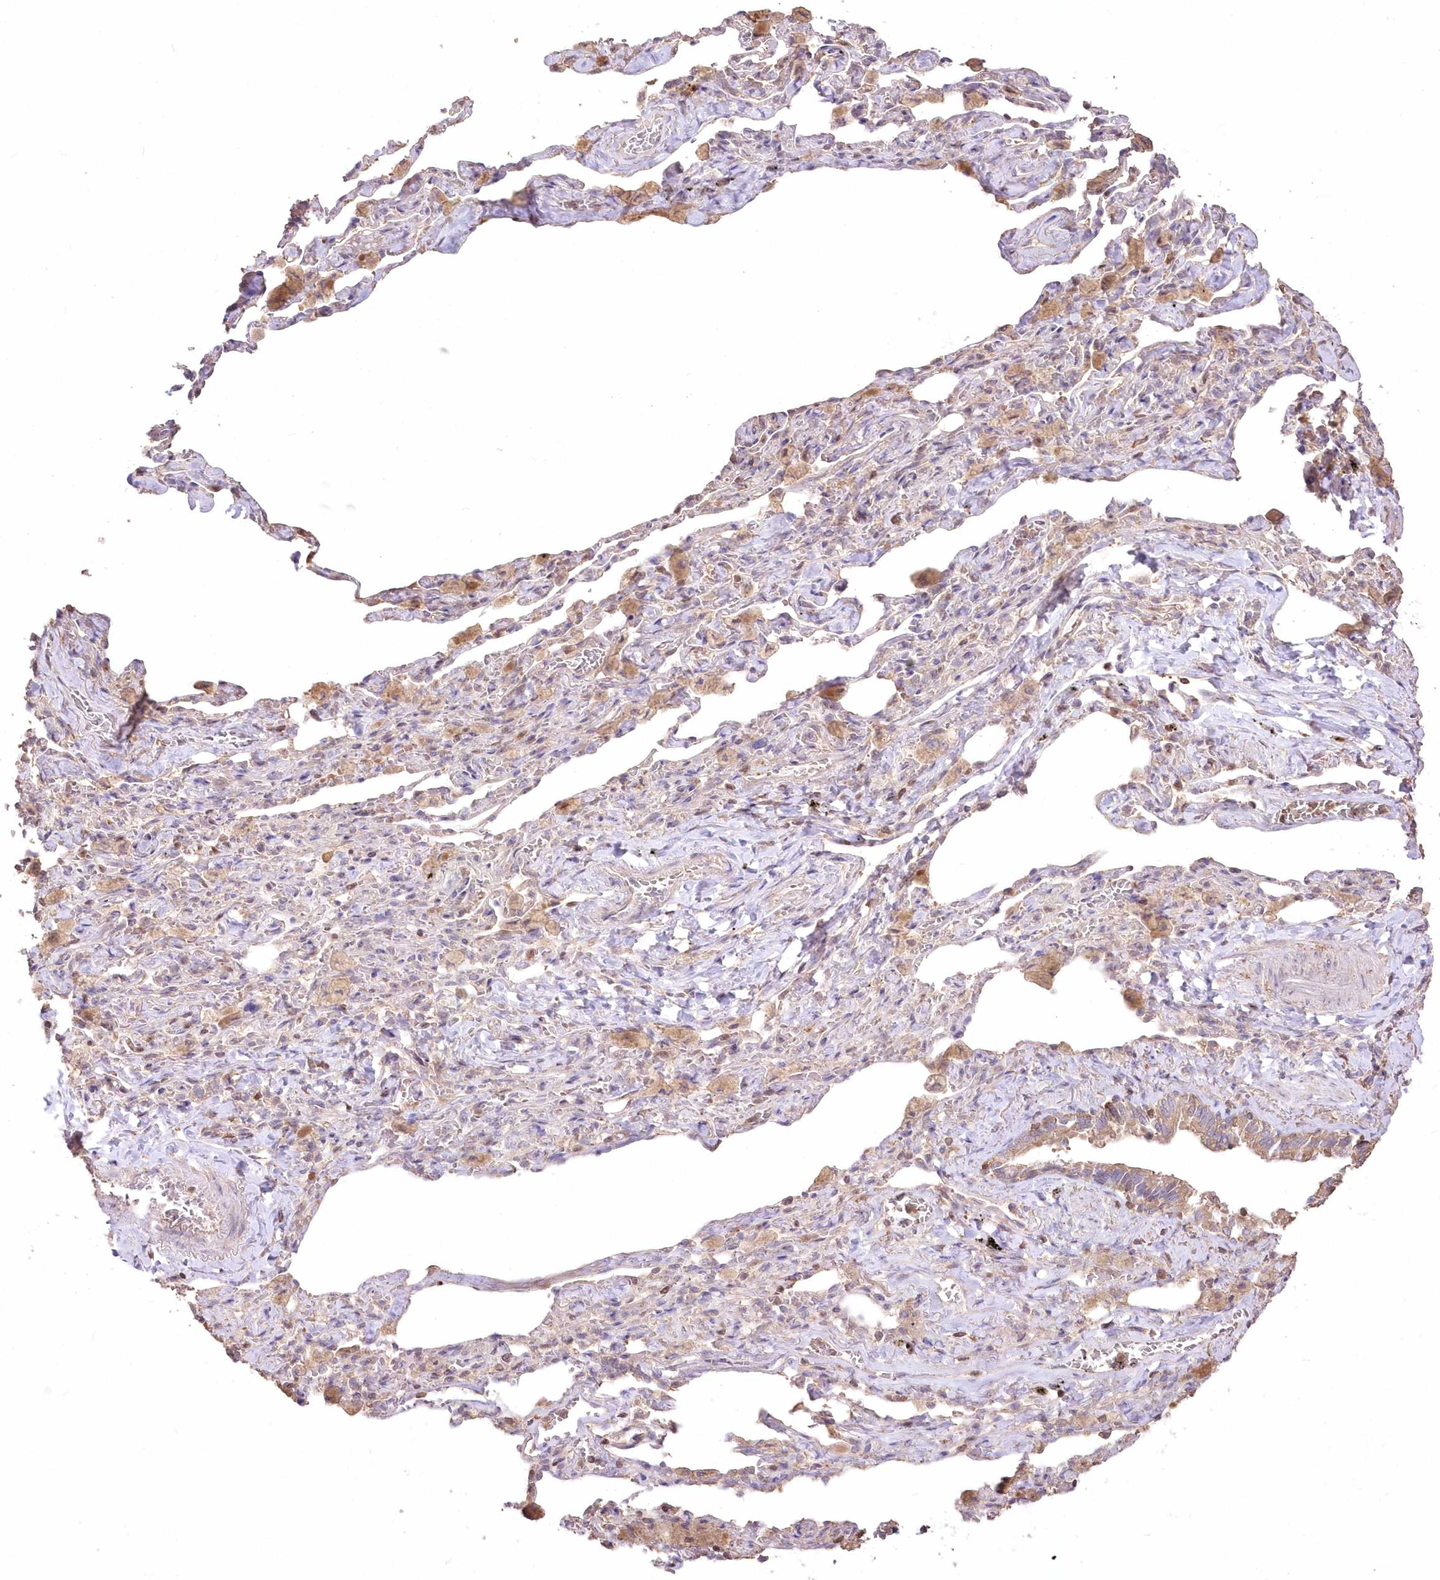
{"staining": {"intensity": "weak", "quantity": ">75%", "location": "cytoplasmic/membranous"}, "tissue": "lung cancer", "cell_type": "Tumor cells", "image_type": "cancer", "snomed": [{"axis": "morphology", "description": "Adenocarcinoma, NOS"}, {"axis": "topography", "description": "Lung"}], "caption": "Adenocarcinoma (lung) stained for a protein (brown) shows weak cytoplasmic/membranous positive staining in about >75% of tumor cells.", "gene": "STK17B", "patient": {"sex": "female", "age": 51}}